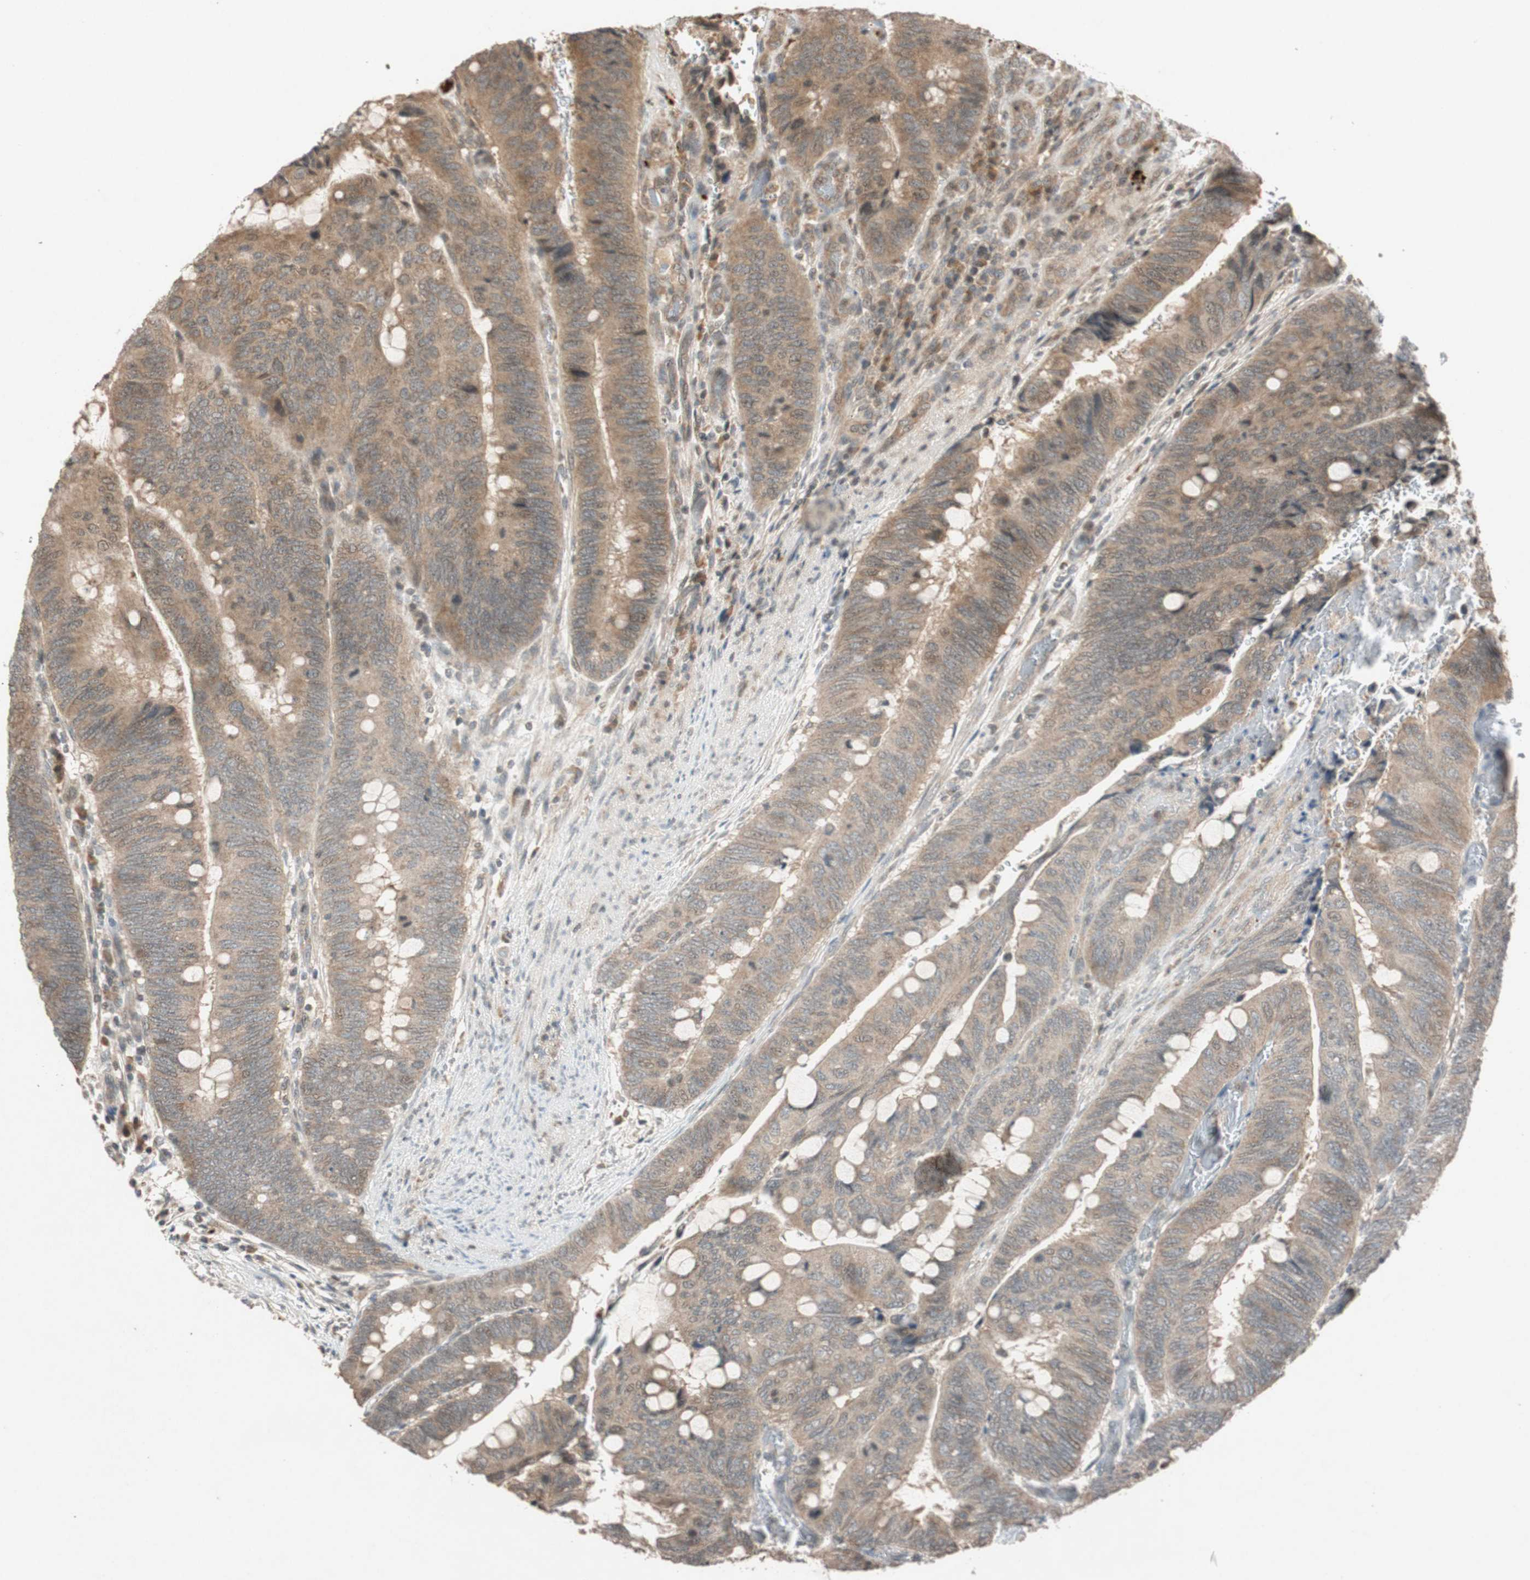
{"staining": {"intensity": "moderate", "quantity": ">75%", "location": "cytoplasmic/membranous"}, "tissue": "colorectal cancer", "cell_type": "Tumor cells", "image_type": "cancer", "snomed": [{"axis": "morphology", "description": "Normal tissue, NOS"}, {"axis": "morphology", "description": "Adenocarcinoma, NOS"}, {"axis": "topography", "description": "Rectum"}, {"axis": "topography", "description": "Peripheral nerve tissue"}], "caption": "DAB immunohistochemical staining of human colorectal cancer (adenocarcinoma) displays moderate cytoplasmic/membranous protein expression in approximately >75% of tumor cells. Immunohistochemistry (ihc) stains the protein in brown and the nuclei are stained blue.", "gene": "GLB1", "patient": {"sex": "male", "age": 92}}